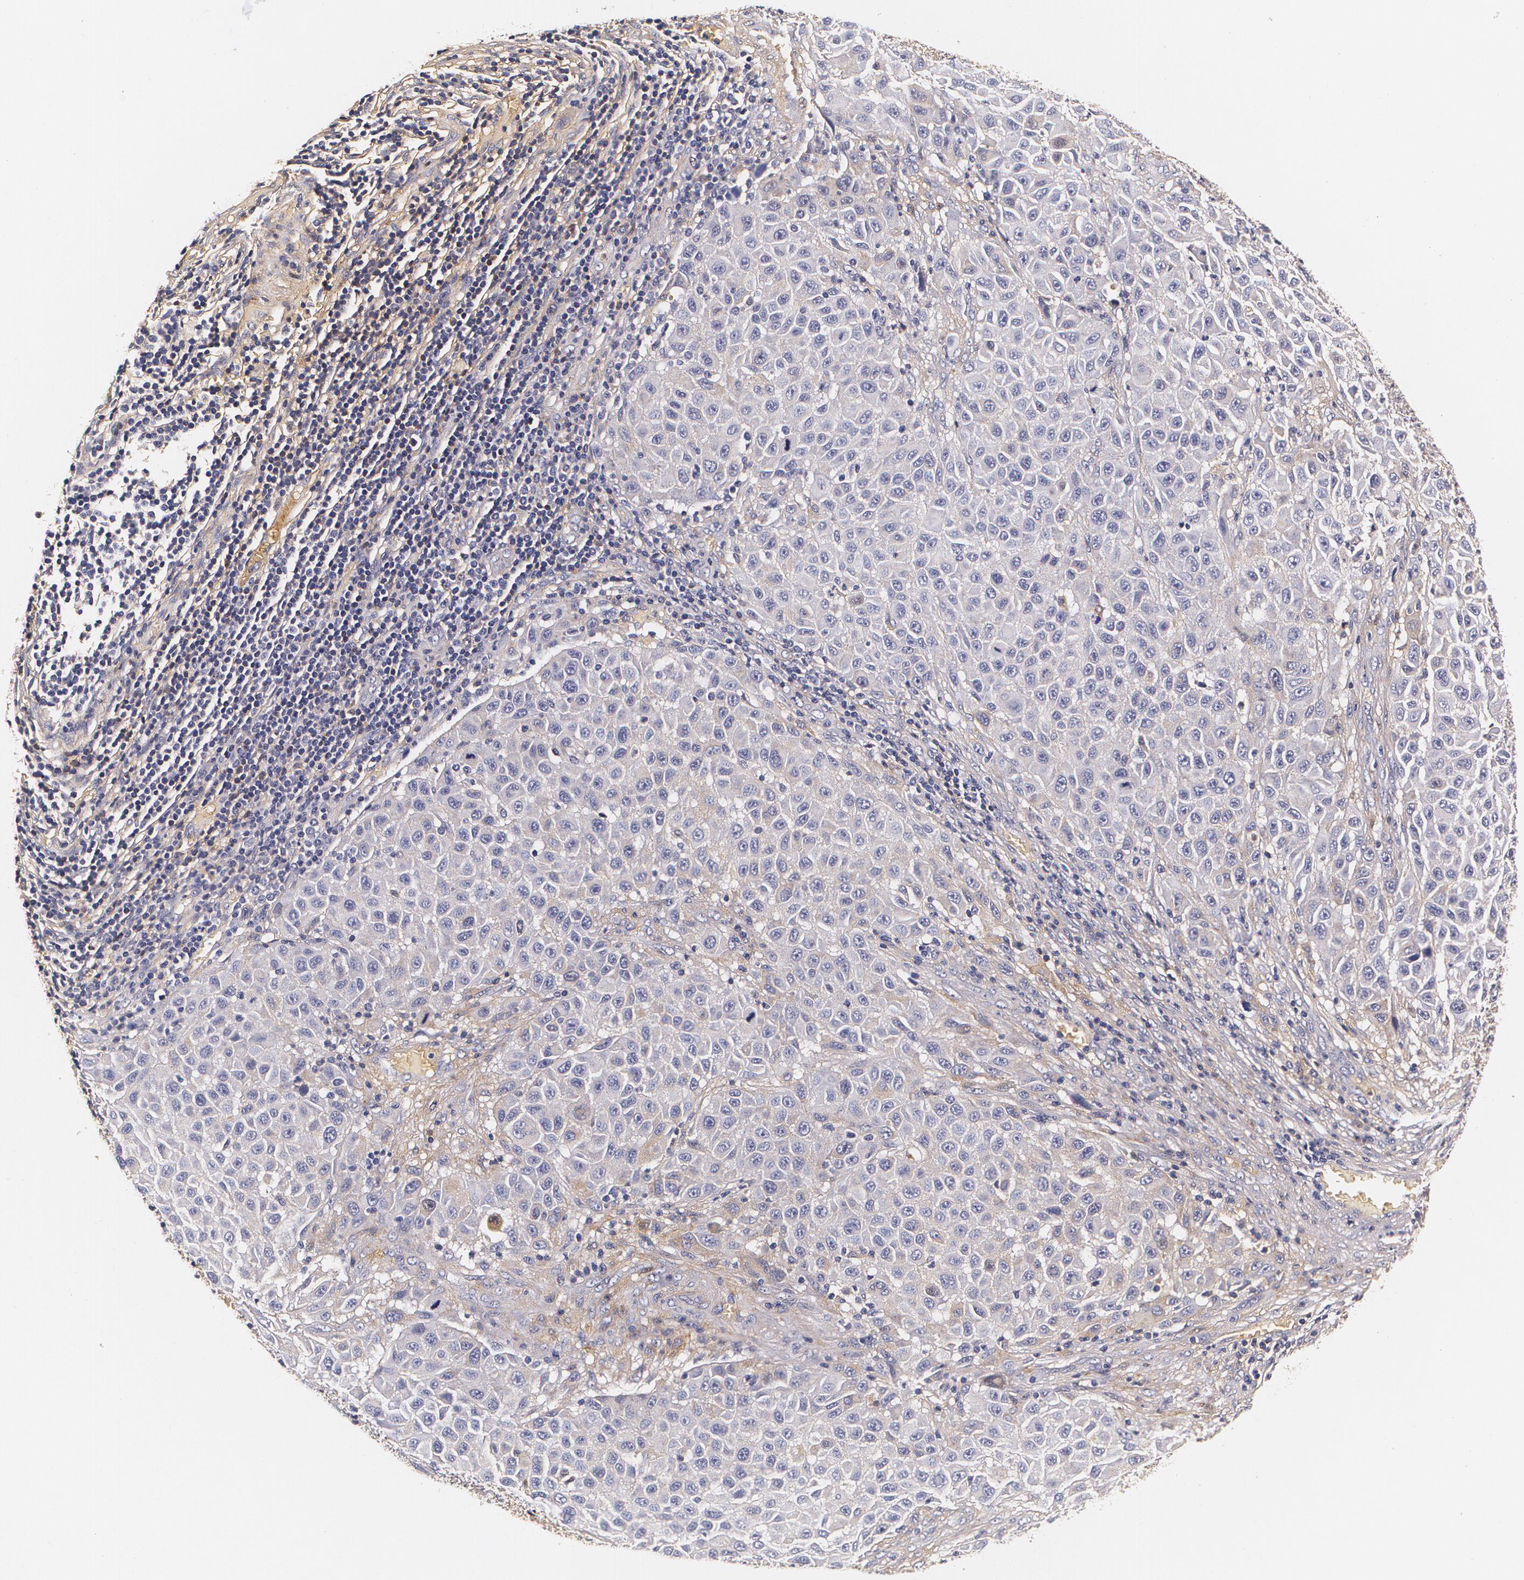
{"staining": {"intensity": "weak", "quantity": "<25%", "location": "cytoplasmic/membranous,nuclear"}, "tissue": "melanoma", "cell_type": "Tumor cells", "image_type": "cancer", "snomed": [{"axis": "morphology", "description": "Malignant melanoma, Metastatic site"}, {"axis": "topography", "description": "Lymph node"}], "caption": "This is an immunohistochemistry (IHC) photomicrograph of melanoma. There is no staining in tumor cells.", "gene": "TTR", "patient": {"sex": "male", "age": 61}}